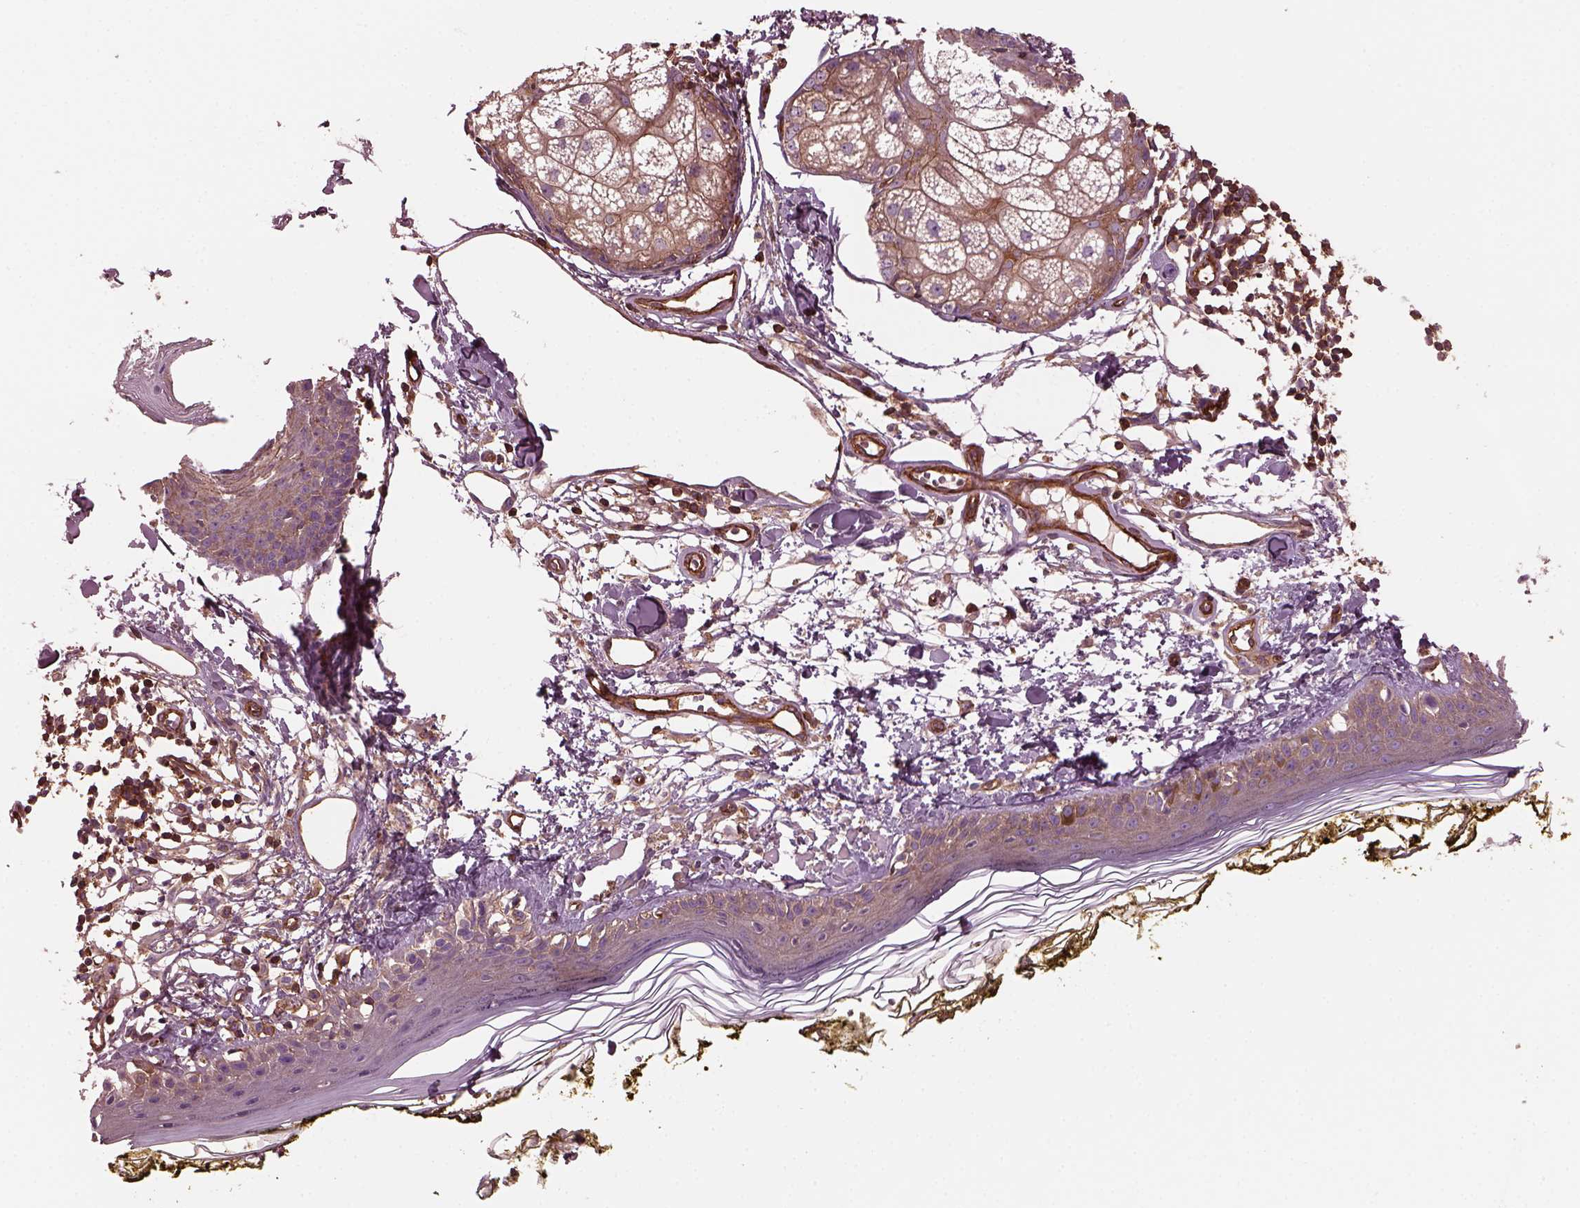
{"staining": {"intensity": "negative", "quantity": "none", "location": "none"}, "tissue": "skin", "cell_type": "Fibroblasts", "image_type": "normal", "snomed": [{"axis": "morphology", "description": "Normal tissue, NOS"}, {"axis": "topography", "description": "Skin"}], "caption": "Micrograph shows no protein expression in fibroblasts of unremarkable skin. (Stains: DAB IHC with hematoxylin counter stain, Microscopy: brightfield microscopy at high magnification).", "gene": "MYL1", "patient": {"sex": "male", "age": 76}}